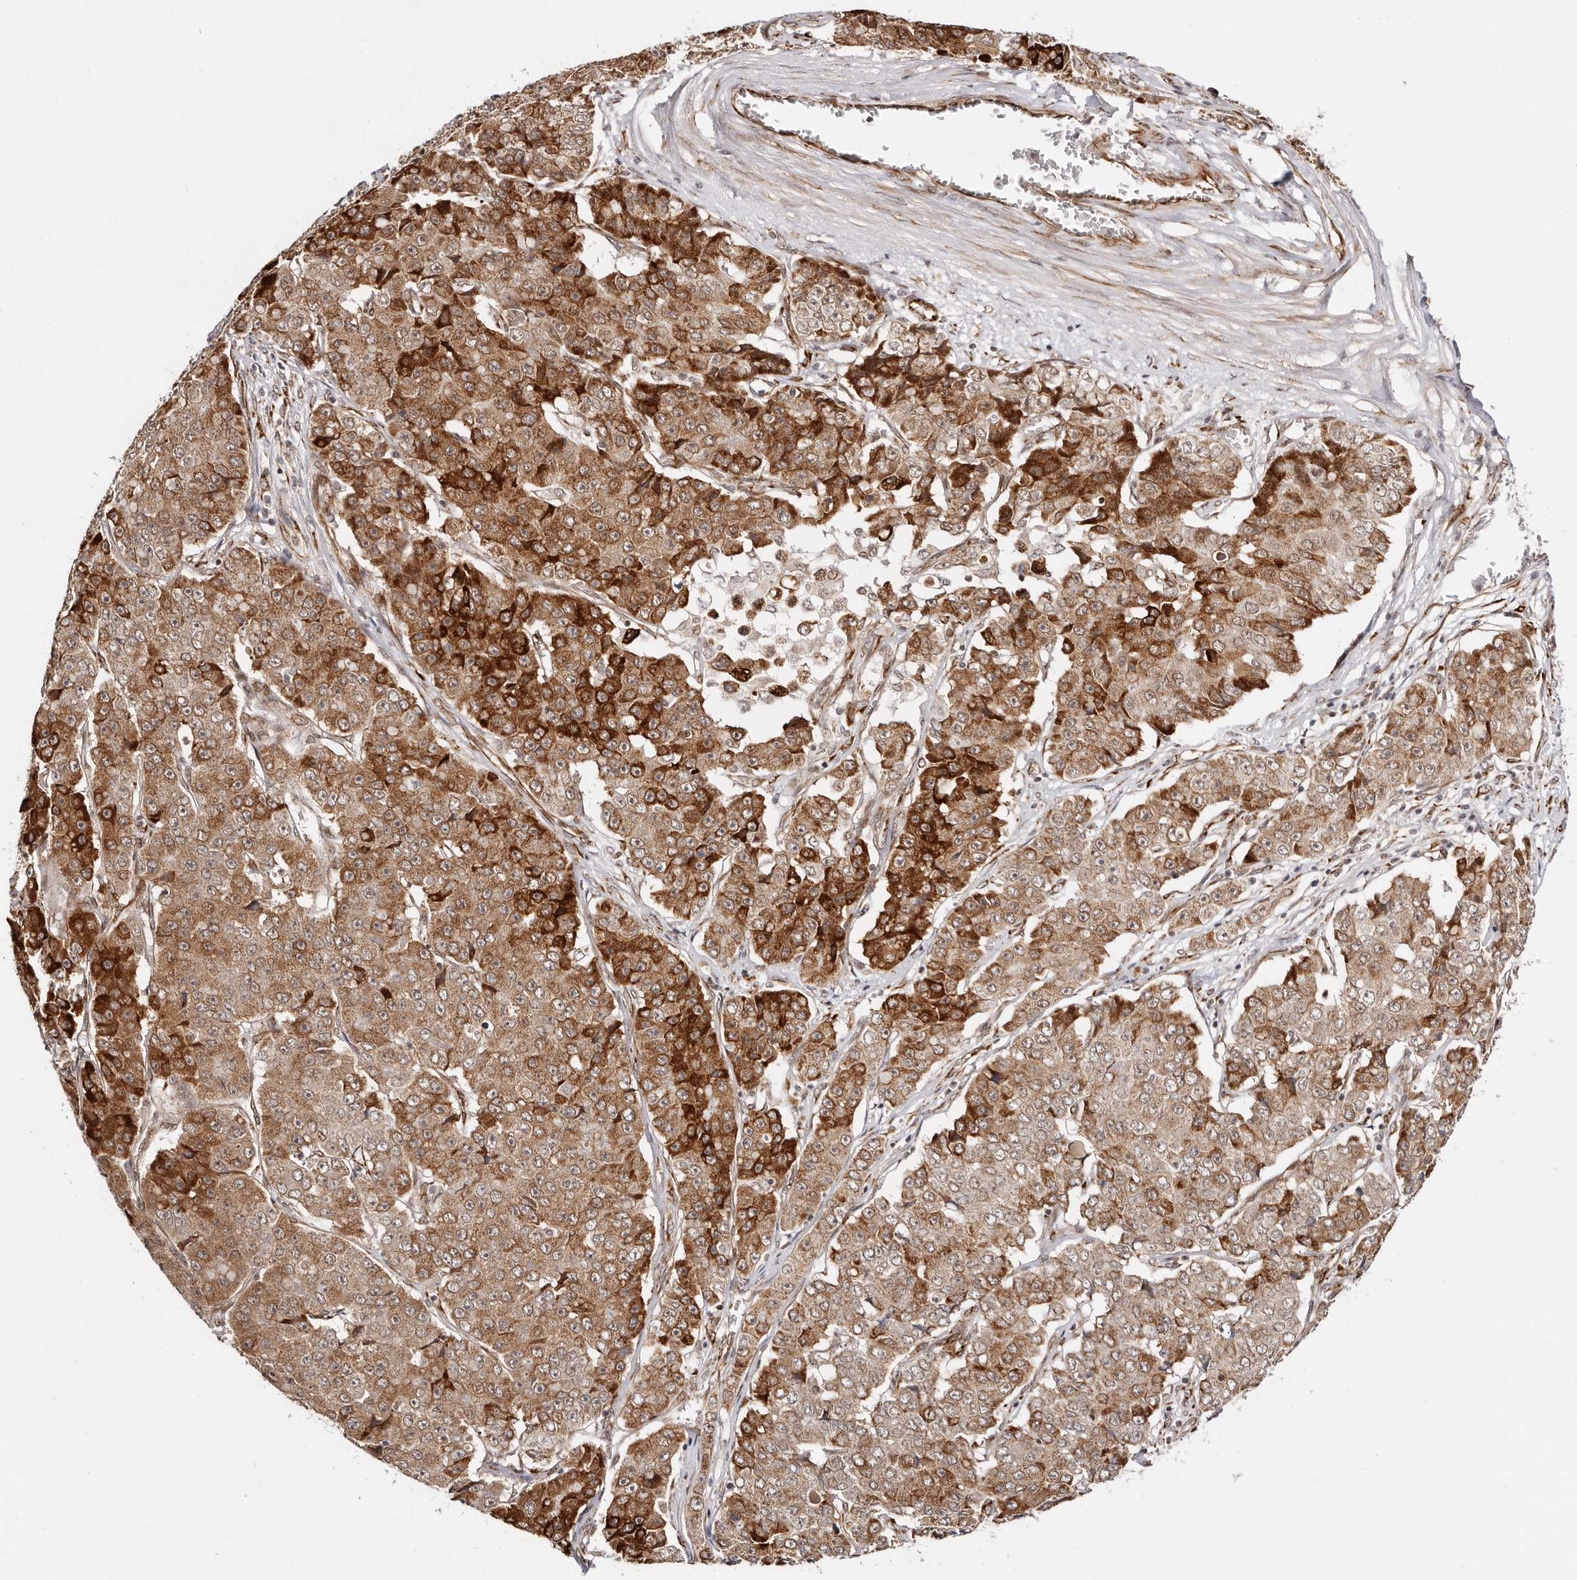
{"staining": {"intensity": "strong", "quantity": ">75%", "location": "cytoplasmic/membranous"}, "tissue": "pancreatic cancer", "cell_type": "Tumor cells", "image_type": "cancer", "snomed": [{"axis": "morphology", "description": "Adenocarcinoma, NOS"}, {"axis": "topography", "description": "Pancreas"}], "caption": "This photomicrograph exhibits immunohistochemistry (IHC) staining of pancreatic cancer (adenocarcinoma), with high strong cytoplasmic/membranous expression in about >75% of tumor cells.", "gene": "BCL2L15", "patient": {"sex": "male", "age": 50}}